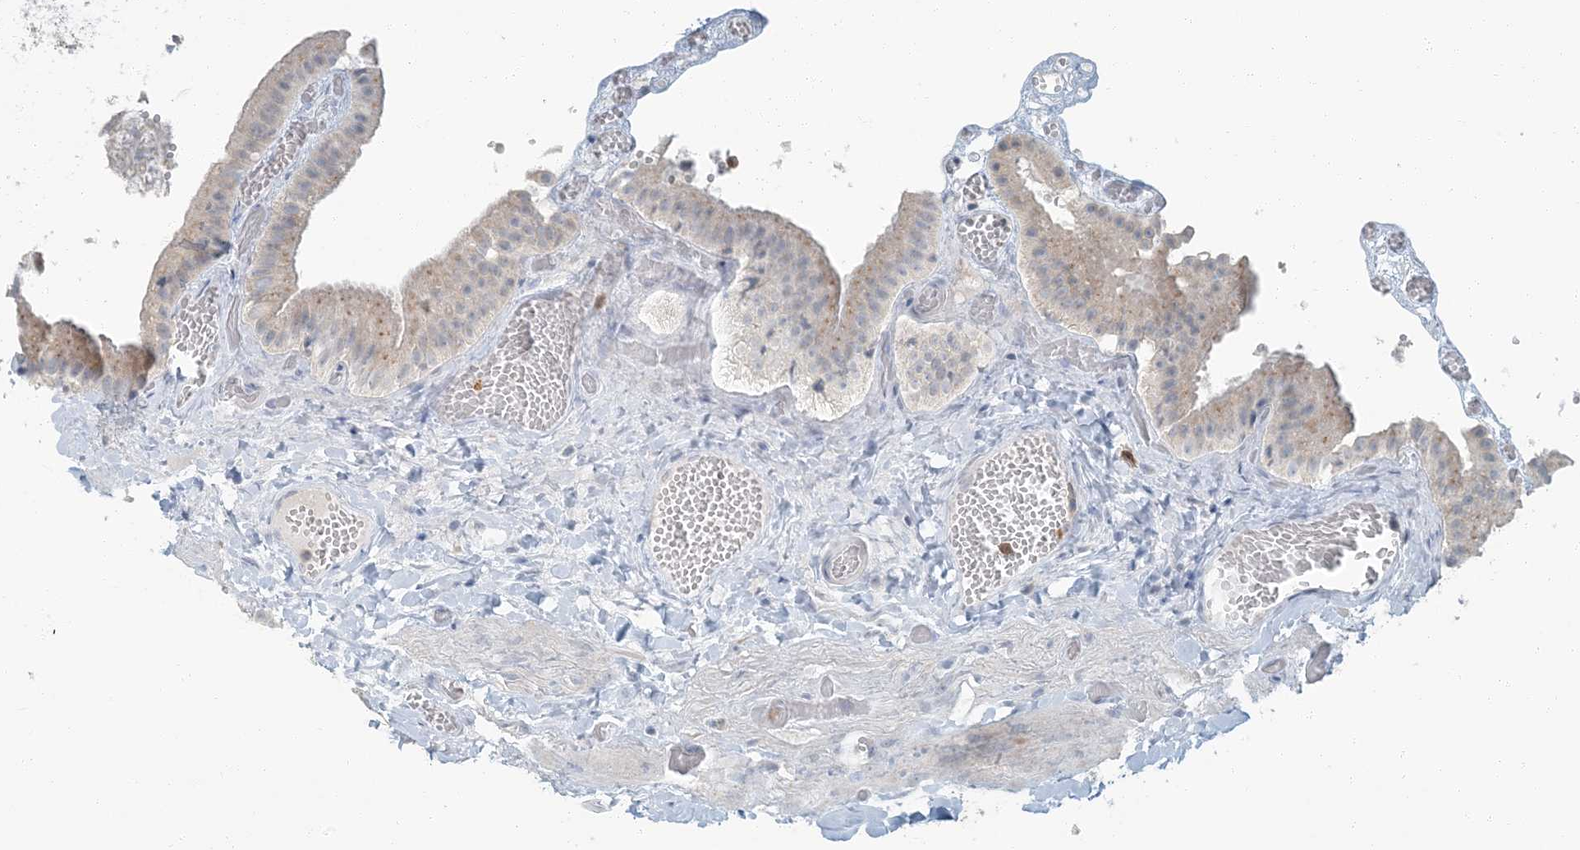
{"staining": {"intensity": "weak", "quantity": "<25%", "location": "cytoplasmic/membranous"}, "tissue": "gallbladder", "cell_type": "Glandular cells", "image_type": "normal", "snomed": [{"axis": "morphology", "description": "Normal tissue, NOS"}, {"axis": "topography", "description": "Gallbladder"}], "caption": "Histopathology image shows no significant protein positivity in glandular cells of normal gallbladder.", "gene": "EPHA4", "patient": {"sex": "female", "age": 64}}